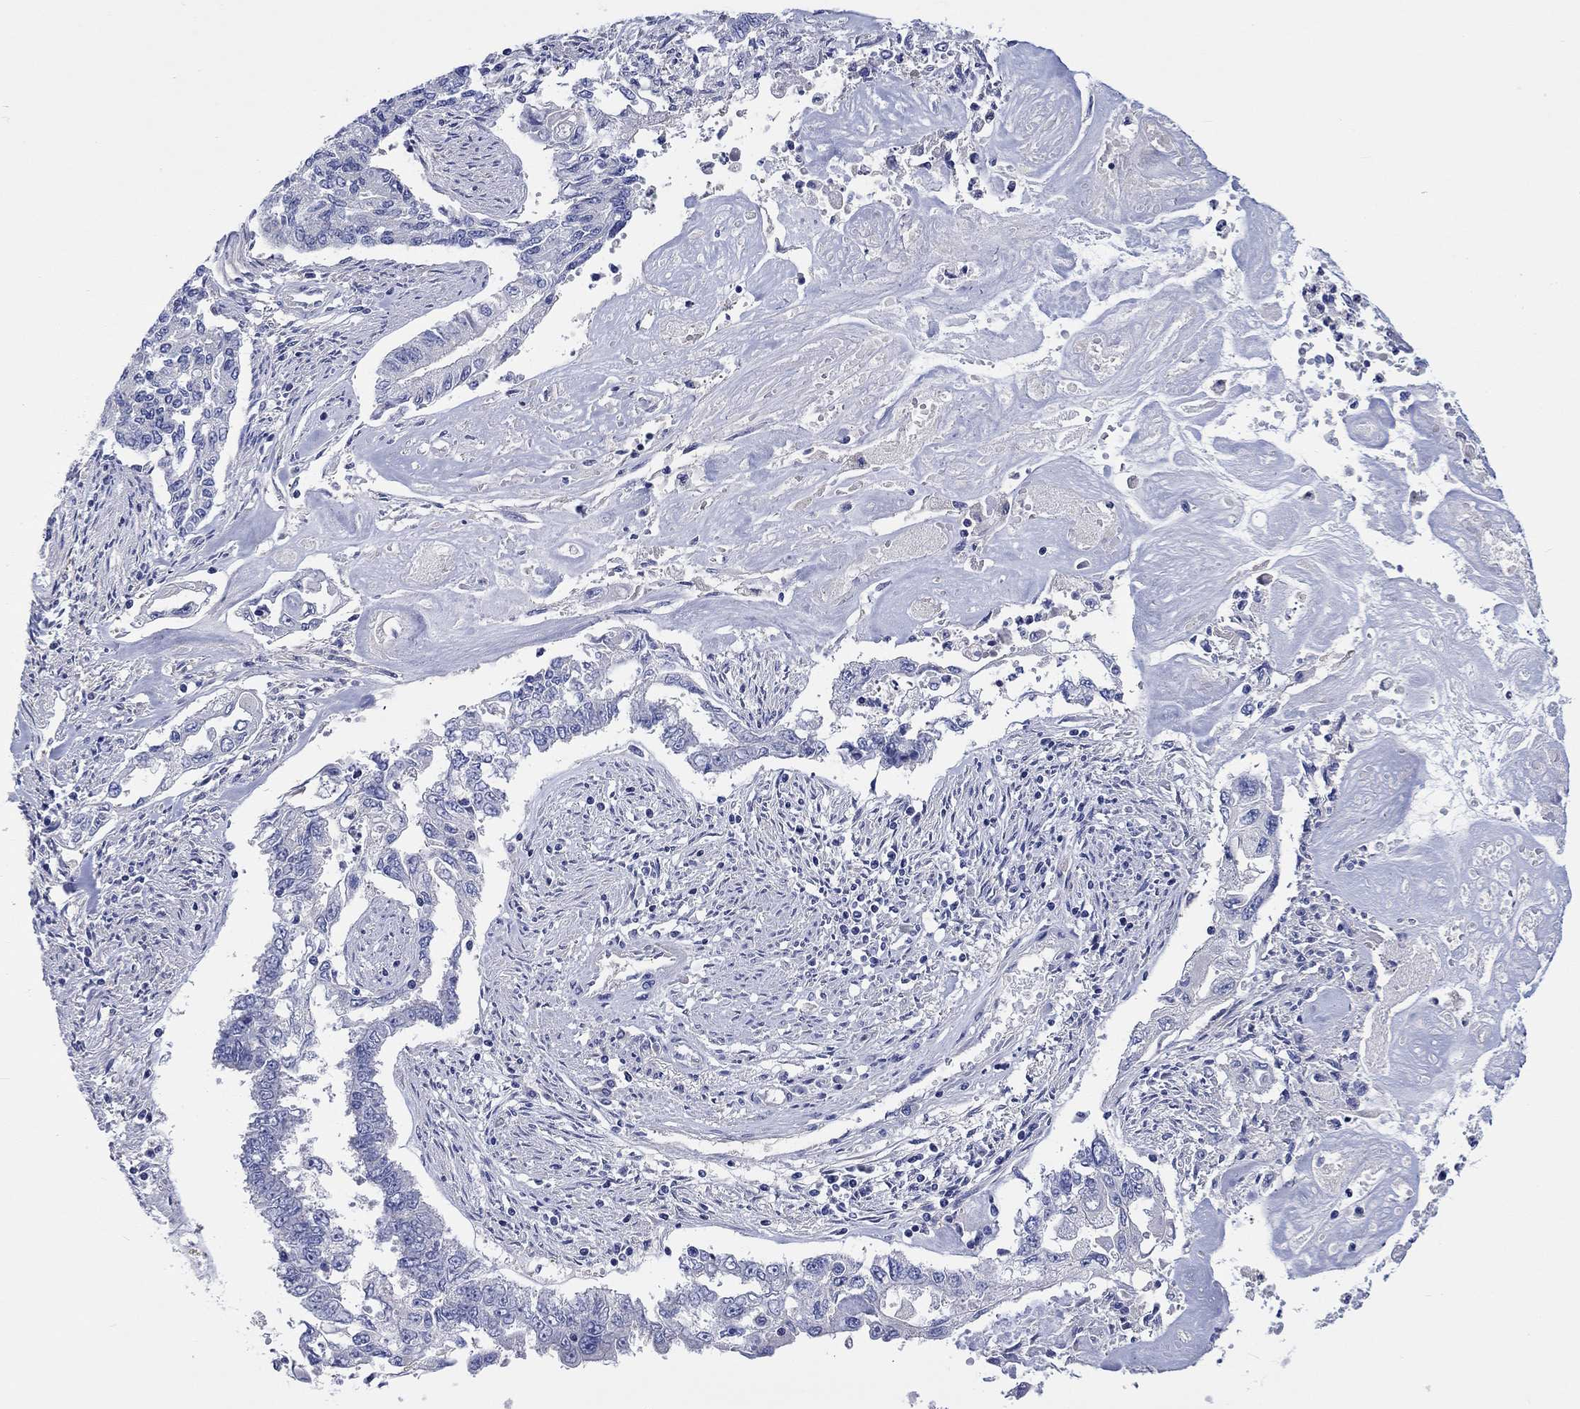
{"staining": {"intensity": "negative", "quantity": "none", "location": "none"}, "tissue": "endometrial cancer", "cell_type": "Tumor cells", "image_type": "cancer", "snomed": [{"axis": "morphology", "description": "Adenocarcinoma, NOS"}, {"axis": "topography", "description": "Uterus"}], "caption": "Endometrial adenocarcinoma stained for a protein using immunohistochemistry (IHC) demonstrates no positivity tumor cells.", "gene": "TOMM20L", "patient": {"sex": "female", "age": 59}}